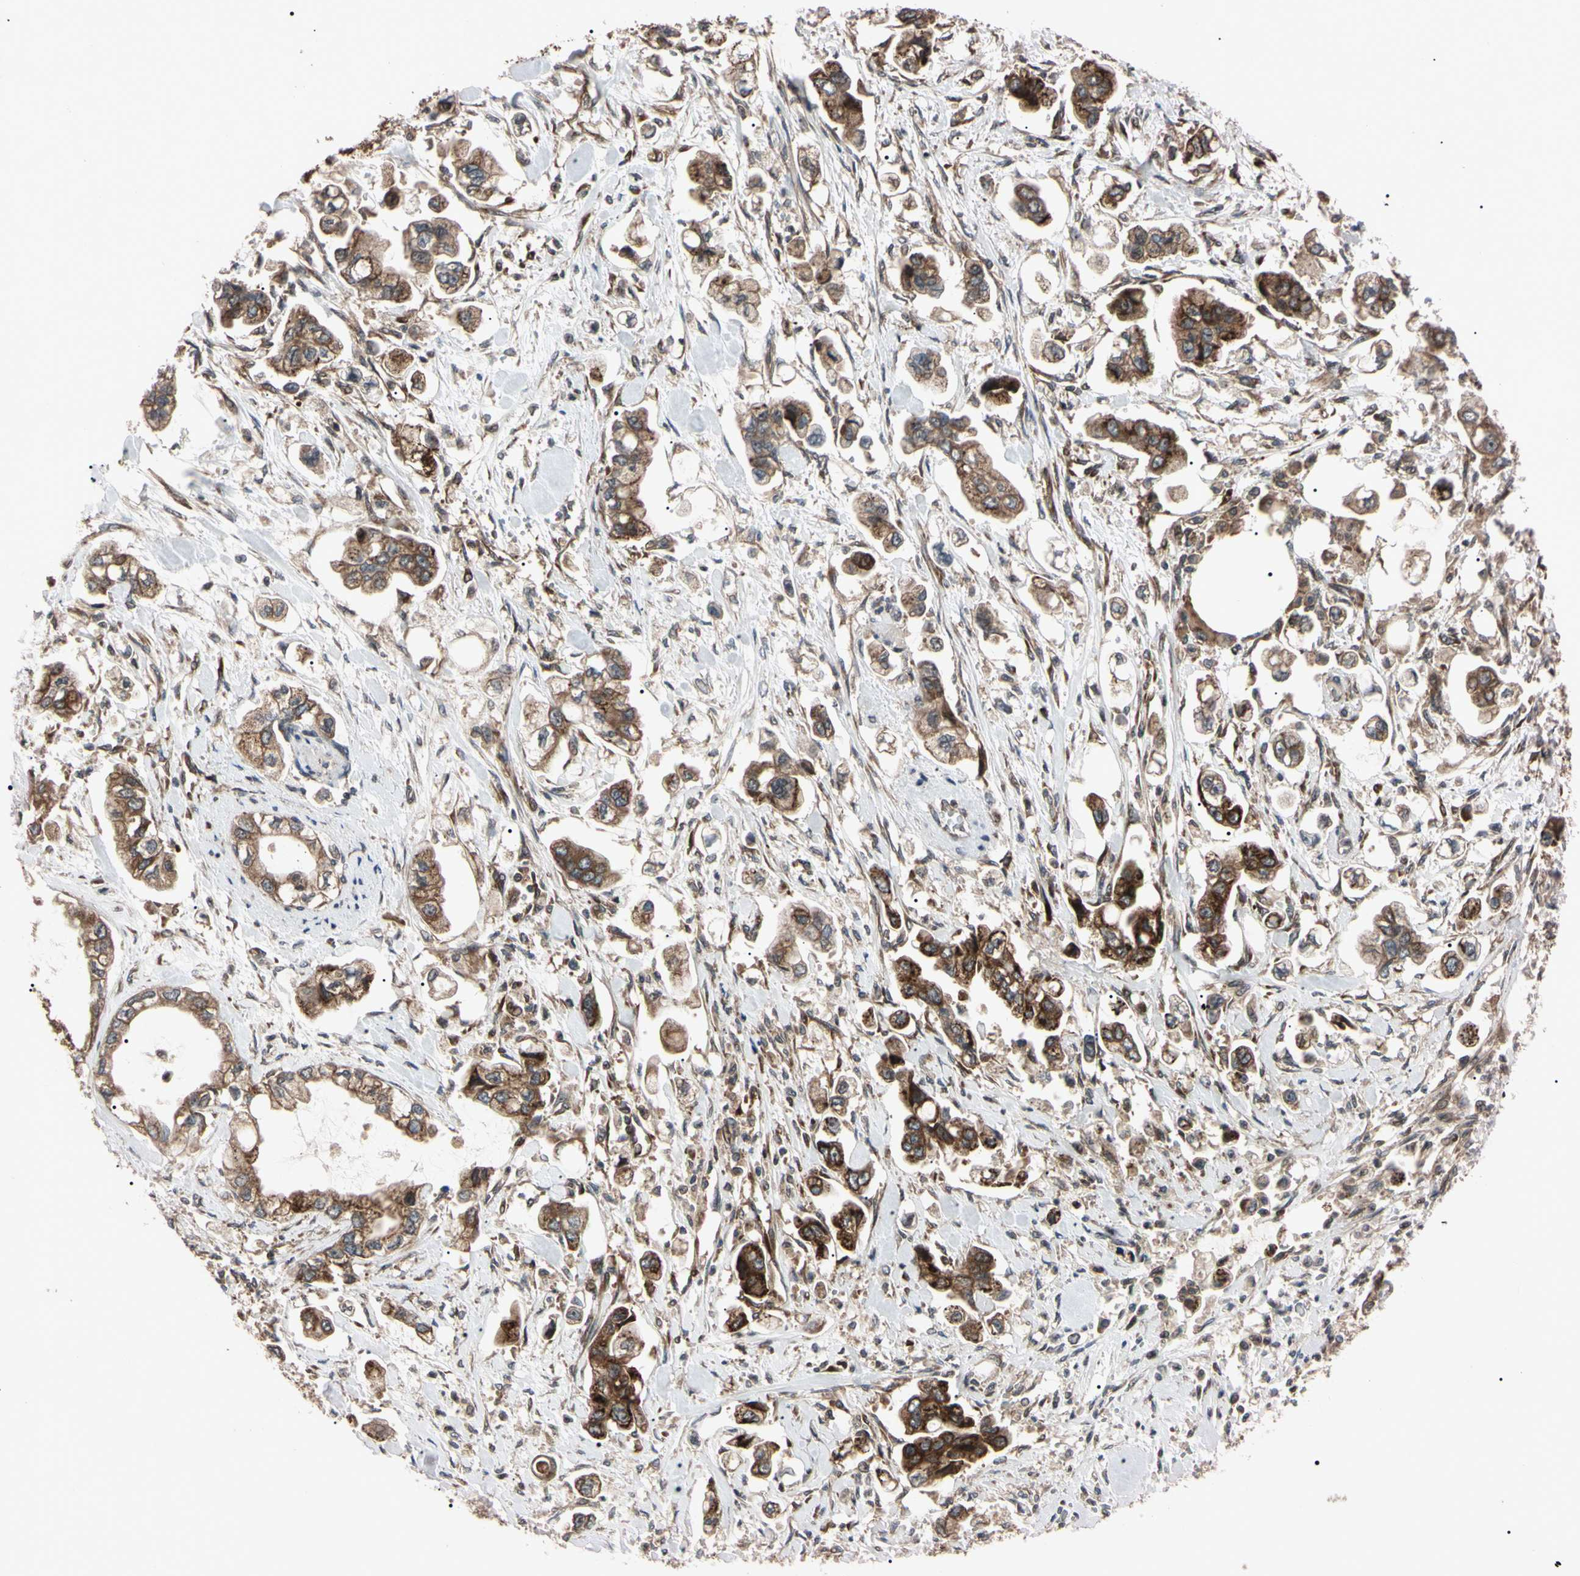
{"staining": {"intensity": "strong", "quantity": ">75%", "location": "cytoplasmic/membranous"}, "tissue": "stomach cancer", "cell_type": "Tumor cells", "image_type": "cancer", "snomed": [{"axis": "morphology", "description": "Adenocarcinoma, NOS"}, {"axis": "topography", "description": "Stomach"}], "caption": "Human stomach cancer stained for a protein (brown) demonstrates strong cytoplasmic/membranous positive positivity in approximately >75% of tumor cells.", "gene": "GUCY1B1", "patient": {"sex": "male", "age": 62}}